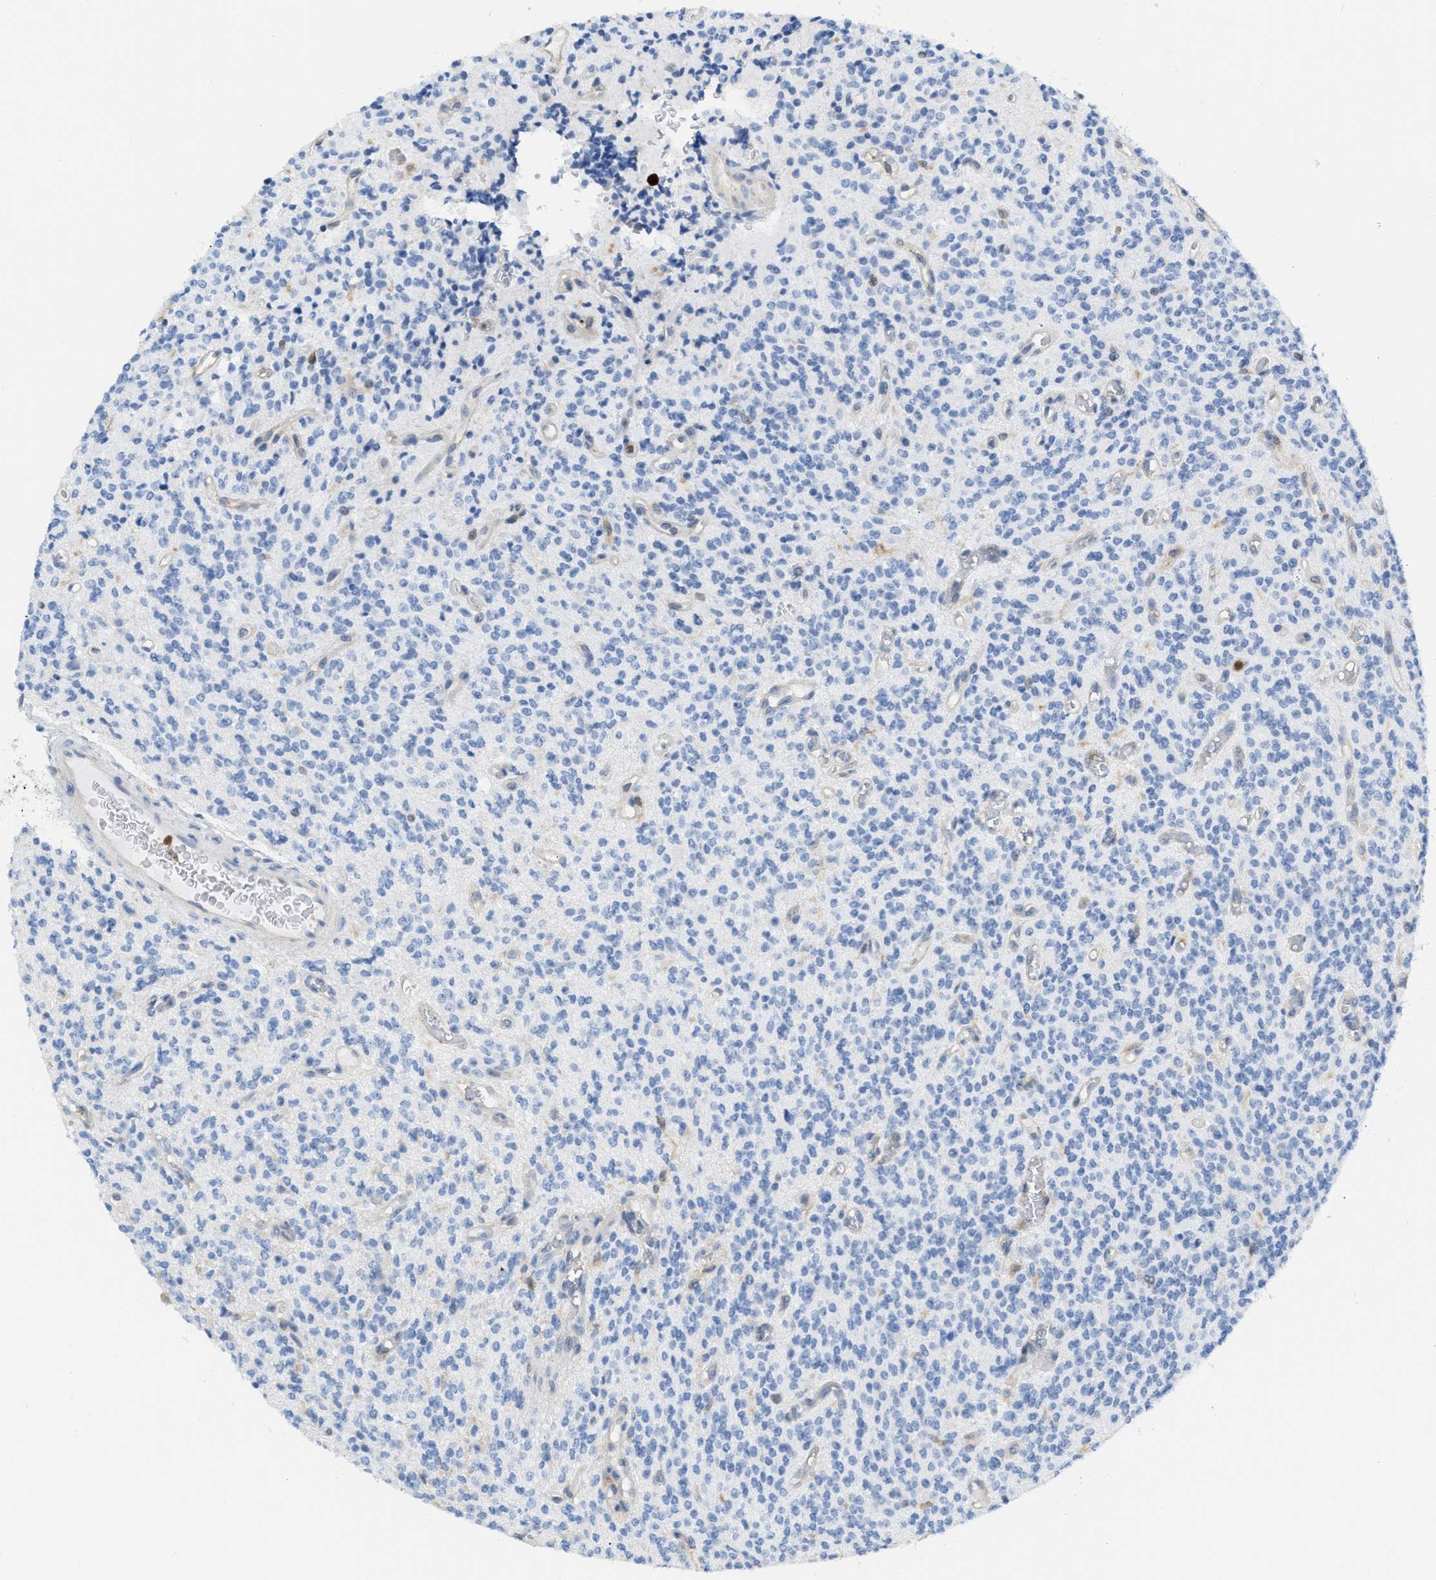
{"staining": {"intensity": "negative", "quantity": "none", "location": "none"}, "tissue": "glioma", "cell_type": "Tumor cells", "image_type": "cancer", "snomed": [{"axis": "morphology", "description": "Glioma, malignant, High grade"}, {"axis": "topography", "description": "Brain"}], "caption": "Protein analysis of high-grade glioma (malignant) displays no significant positivity in tumor cells.", "gene": "SERPINB1", "patient": {"sex": "male", "age": 34}}